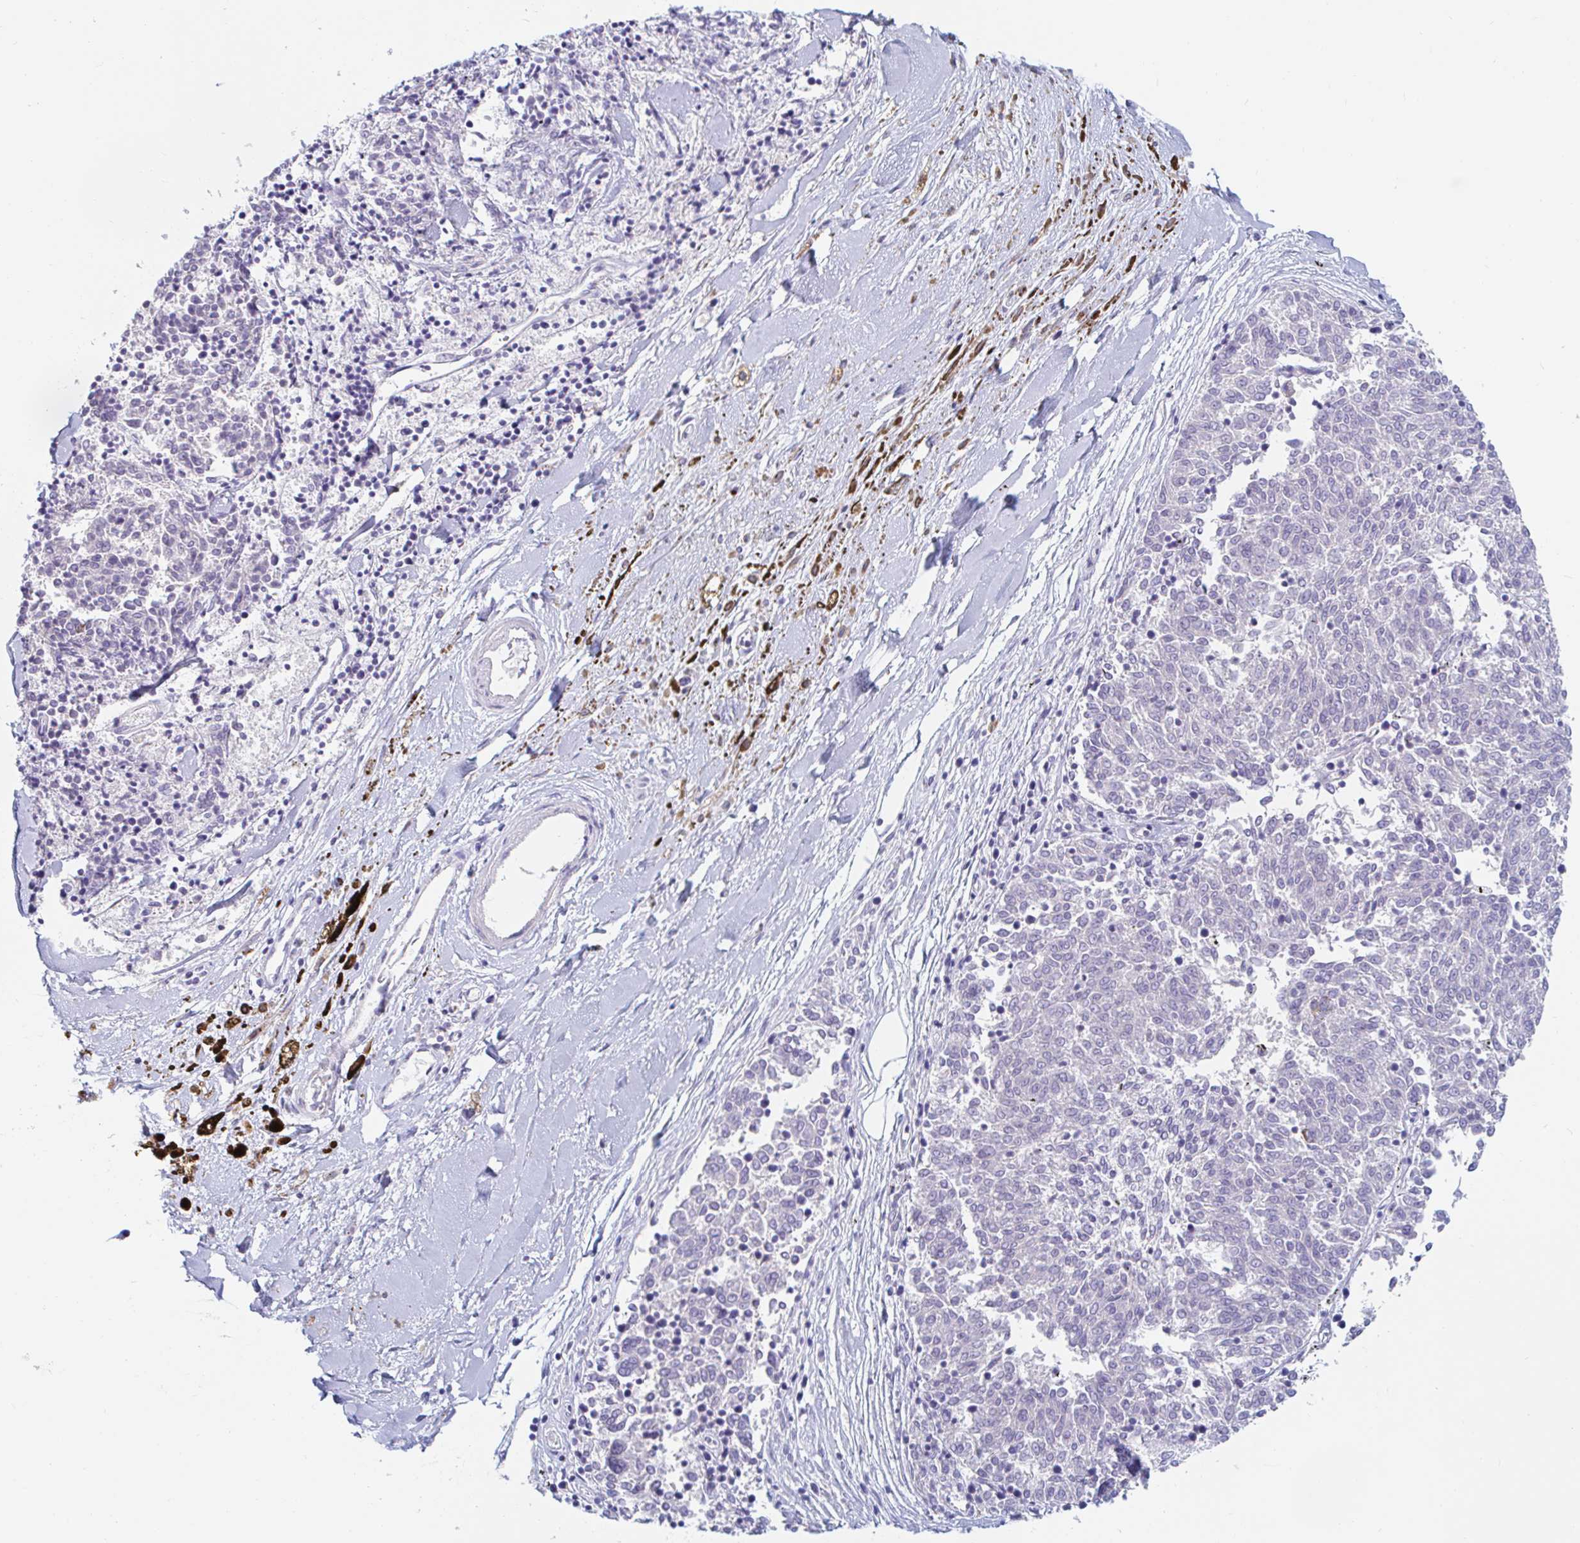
{"staining": {"intensity": "negative", "quantity": "none", "location": "none"}, "tissue": "melanoma", "cell_type": "Tumor cells", "image_type": "cancer", "snomed": [{"axis": "morphology", "description": "Malignant melanoma, NOS"}, {"axis": "topography", "description": "Skin"}], "caption": "A histopathology image of human malignant melanoma is negative for staining in tumor cells. Nuclei are stained in blue.", "gene": "TEX44", "patient": {"sex": "female", "age": 72}}